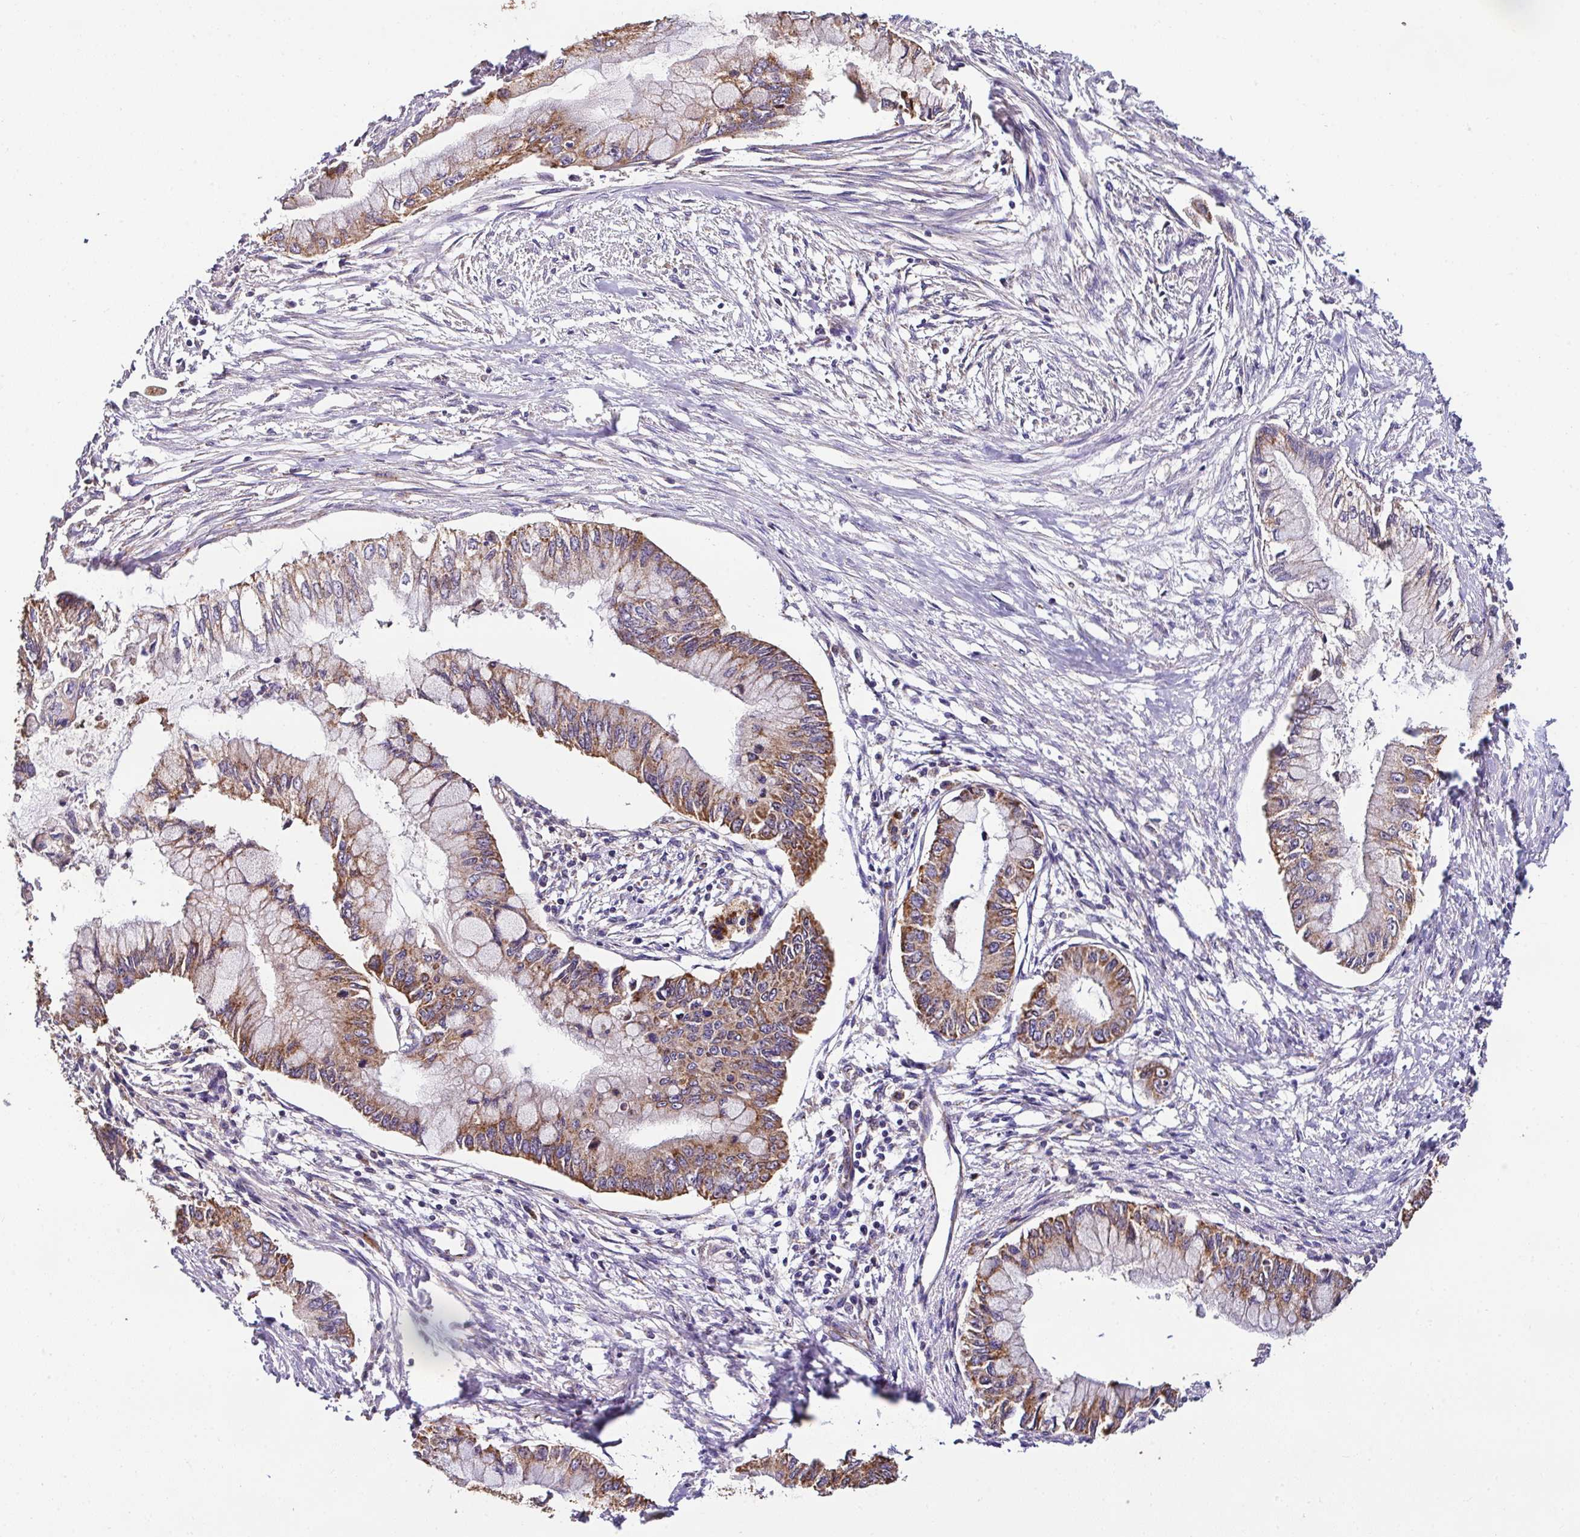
{"staining": {"intensity": "moderate", "quantity": ">75%", "location": "cytoplasmic/membranous"}, "tissue": "pancreatic cancer", "cell_type": "Tumor cells", "image_type": "cancer", "snomed": [{"axis": "morphology", "description": "Adenocarcinoma, NOS"}, {"axis": "topography", "description": "Pancreas"}], "caption": "IHC (DAB) staining of pancreatic cancer shows moderate cytoplasmic/membranous protein expression in about >75% of tumor cells.", "gene": "CPD", "patient": {"sex": "male", "age": 48}}